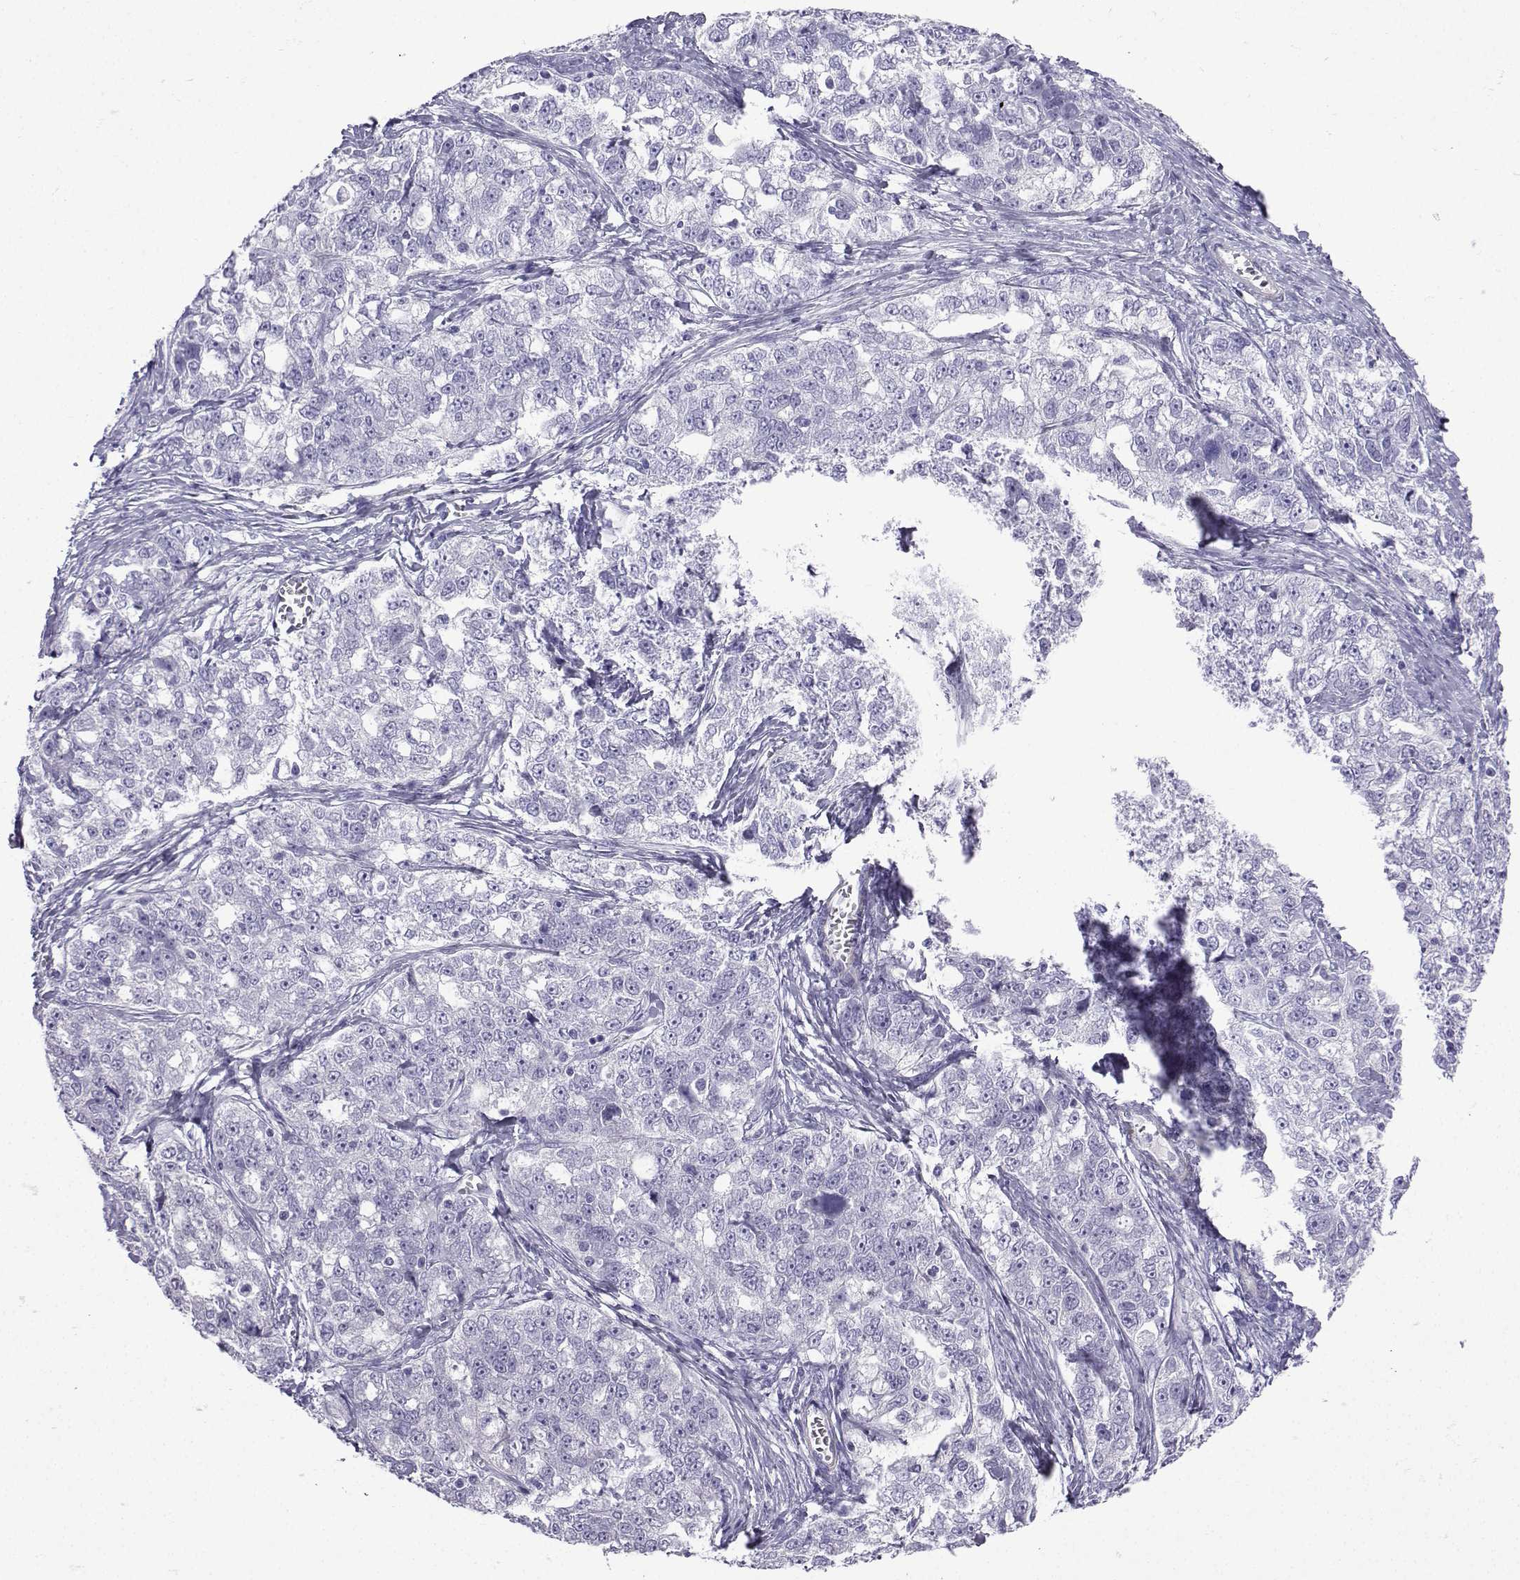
{"staining": {"intensity": "negative", "quantity": "none", "location": "none"}, "tissue": "ovarian cancer", "cell_type": "Tumor cells", "image_type": "cancer", "snomed": [{"axis": "morphology", "description": "Cystadenocarcinoma, serous, NOS"}, {"axis": "topography", "description": "Ovary"}], "caption": "There is no significant expression in tumor cells of ovarian cancer (serous cystadenocarcinoma). Nuclei are stained in blue.", "gene": "KCNF1", "patient": {"sex": "female", "age": 51}}